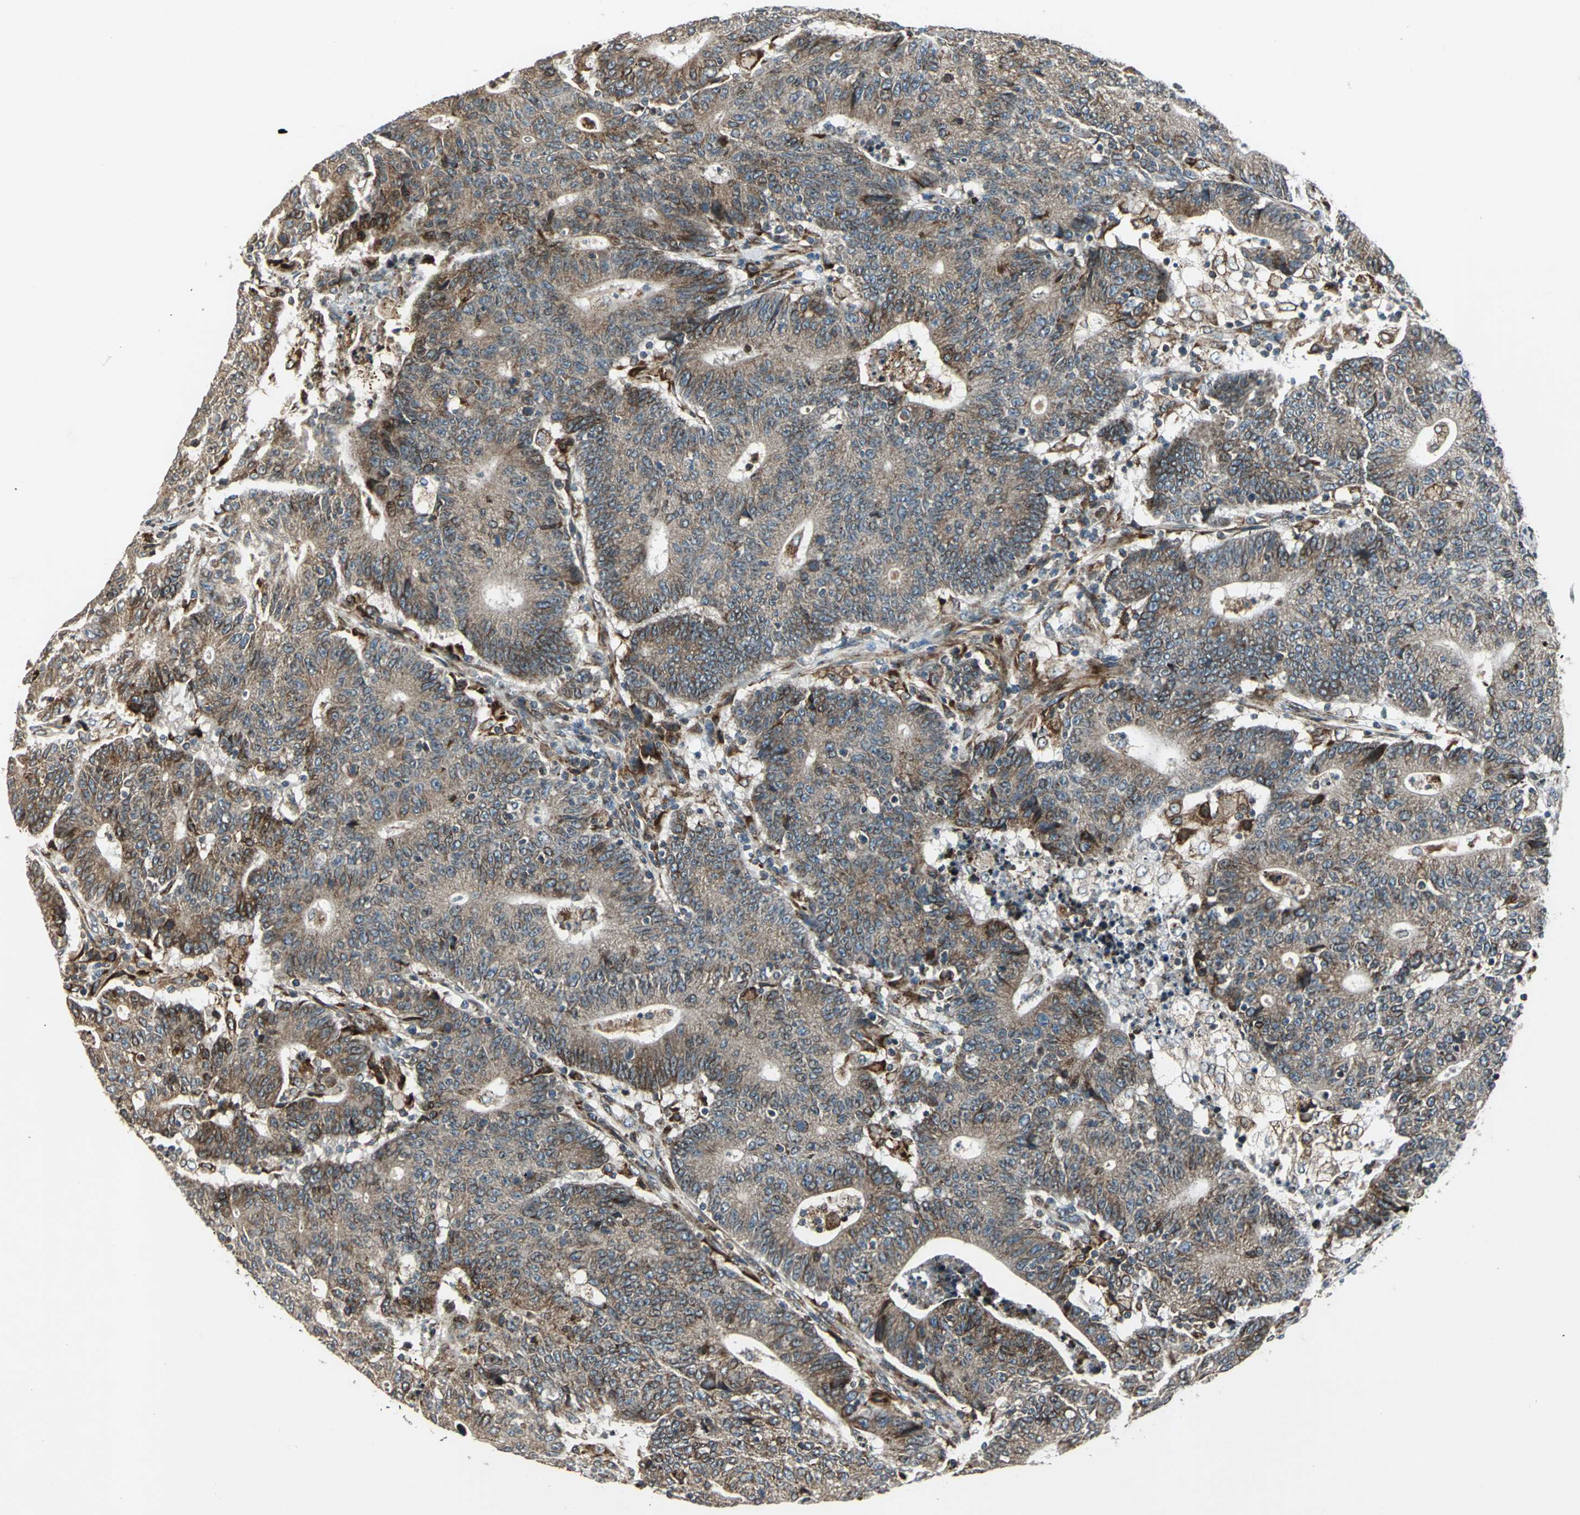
{"staining": {"intensity": "moderate", "quantity": ">75%", "location": "cytoplasmic/membranous"}, "tissue": "colorectal cancer", "cell_type": "Tumor cells", "image_type": "cancer", "snomed": [{"axis": "morphology", "description": "Normal tissue, NOS"}, {"axis": "morphology", "description": "Adenocarcinoma, NOS"}, {"axis": "topography", "description": "Colon"}], "caption": "DAB immunohistochemical staining of adenocarcinoma (colorectal) displays moderate cytoplasmic/membranous protein positivity in about >75% of tumor cells. Ihc stains the protein of interest in brown and the nuclei are stained blue.", "gene": "HTATIP2", "patient": {"sex": "female", "age": 75}}